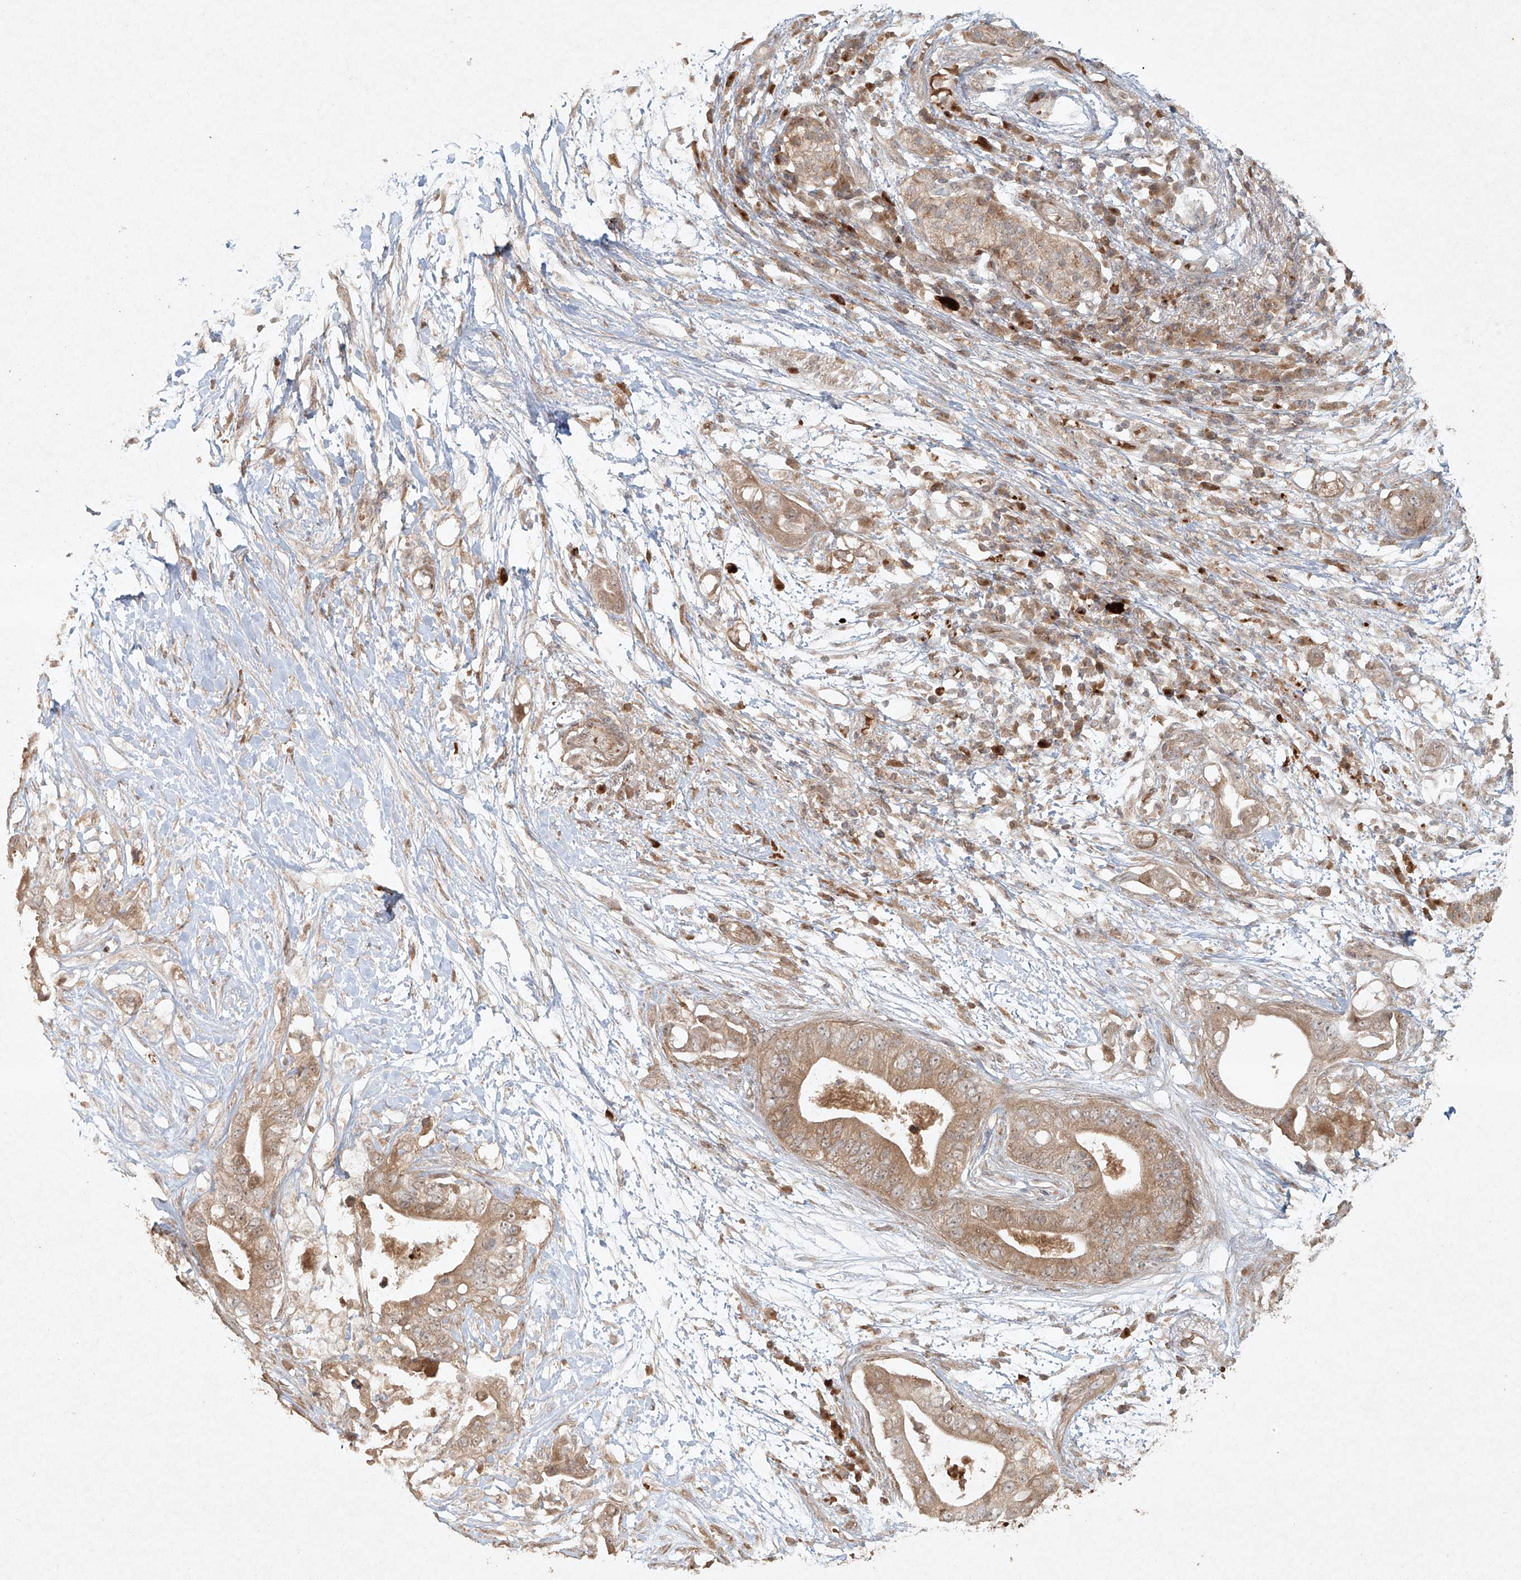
{"staining": {"intensity": "moderate", "quantity": ">75%", "location": "cytoplasmic/membranous,nuclear"}, "tissue": "pancreatic cancer", "cell_type": "Tumor cells", "image_type": "cancer", "snomed": [{"axis": "morphology", "description": "Adenocarcinoma, NOS"}, {"axis": "topography", "description": "Pancreas"}], "caption": "IHC image of pancreatic adenocarcinoma stained for a protein (brown), which exhibits medium levels of moderate cytoplasmic/membranous and nuclear expression in approximately >75% of tumor cells.", "gene": "CYYR1", "patient": {"sex": "male", "age": 77}}